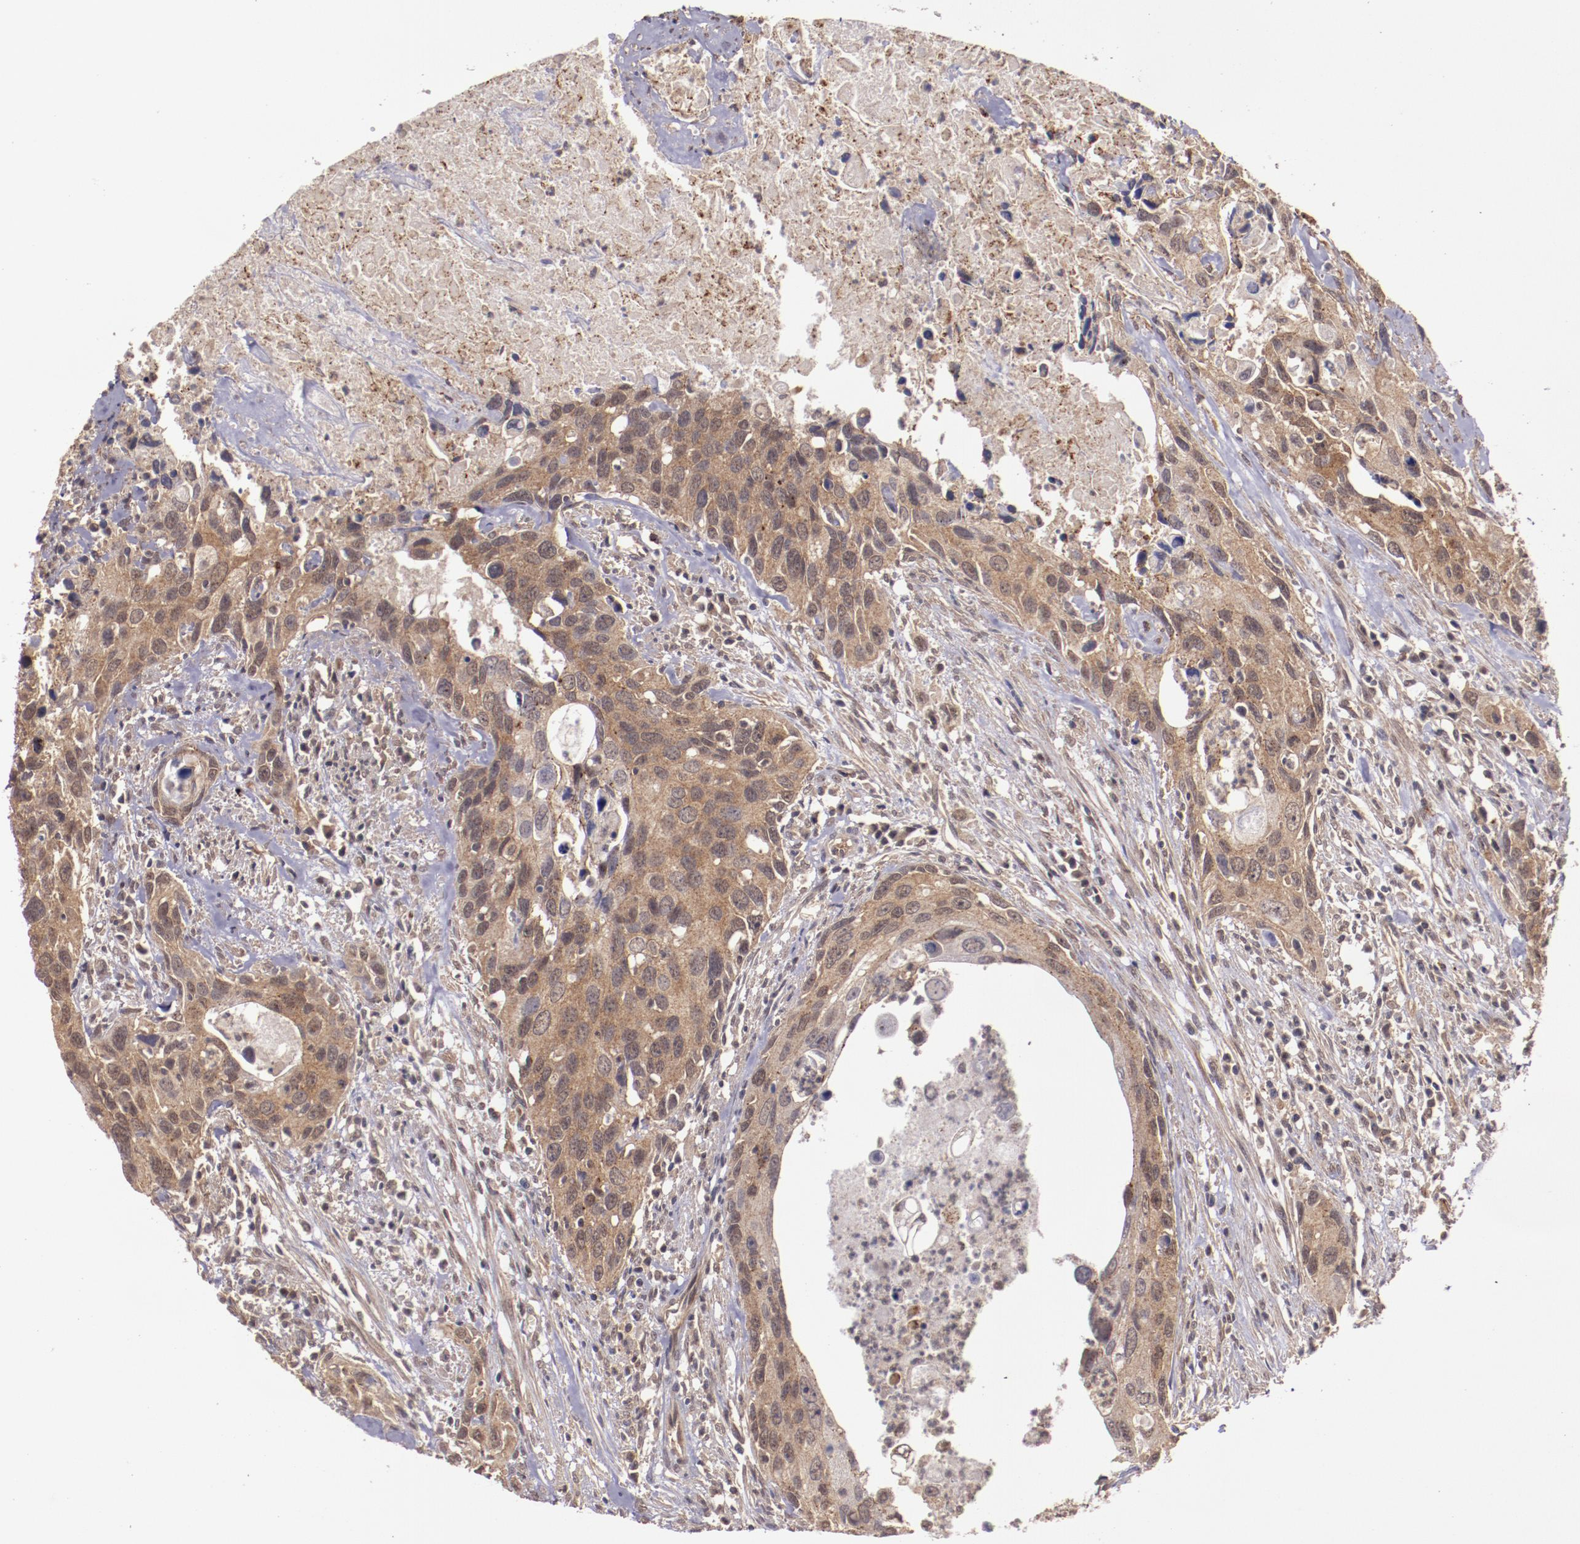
{"staining": {"intensity": "weak", "quantity": ">75%", "location": "cytoplasmic/membranous,nuclear"}, "tissue": "urothelial cancer", "cell_type": "Tumor cells", "image_type": "cancer", "snomed": [{"axis": "morphology", "description": "Urothelial carcinoma, High grade"}, {"axis": "topography", "description": "Urinary bladder"}], "caption": "This image demonstrates immunohistochemistry (IHC) staining of urothelial cancer, with low weak cytoplasmic/membranous and nuclear positivity in approximately >75% of tumor cells.", "gene": "FTSJ1", "patient": {"sex": "male", "age": 71}}